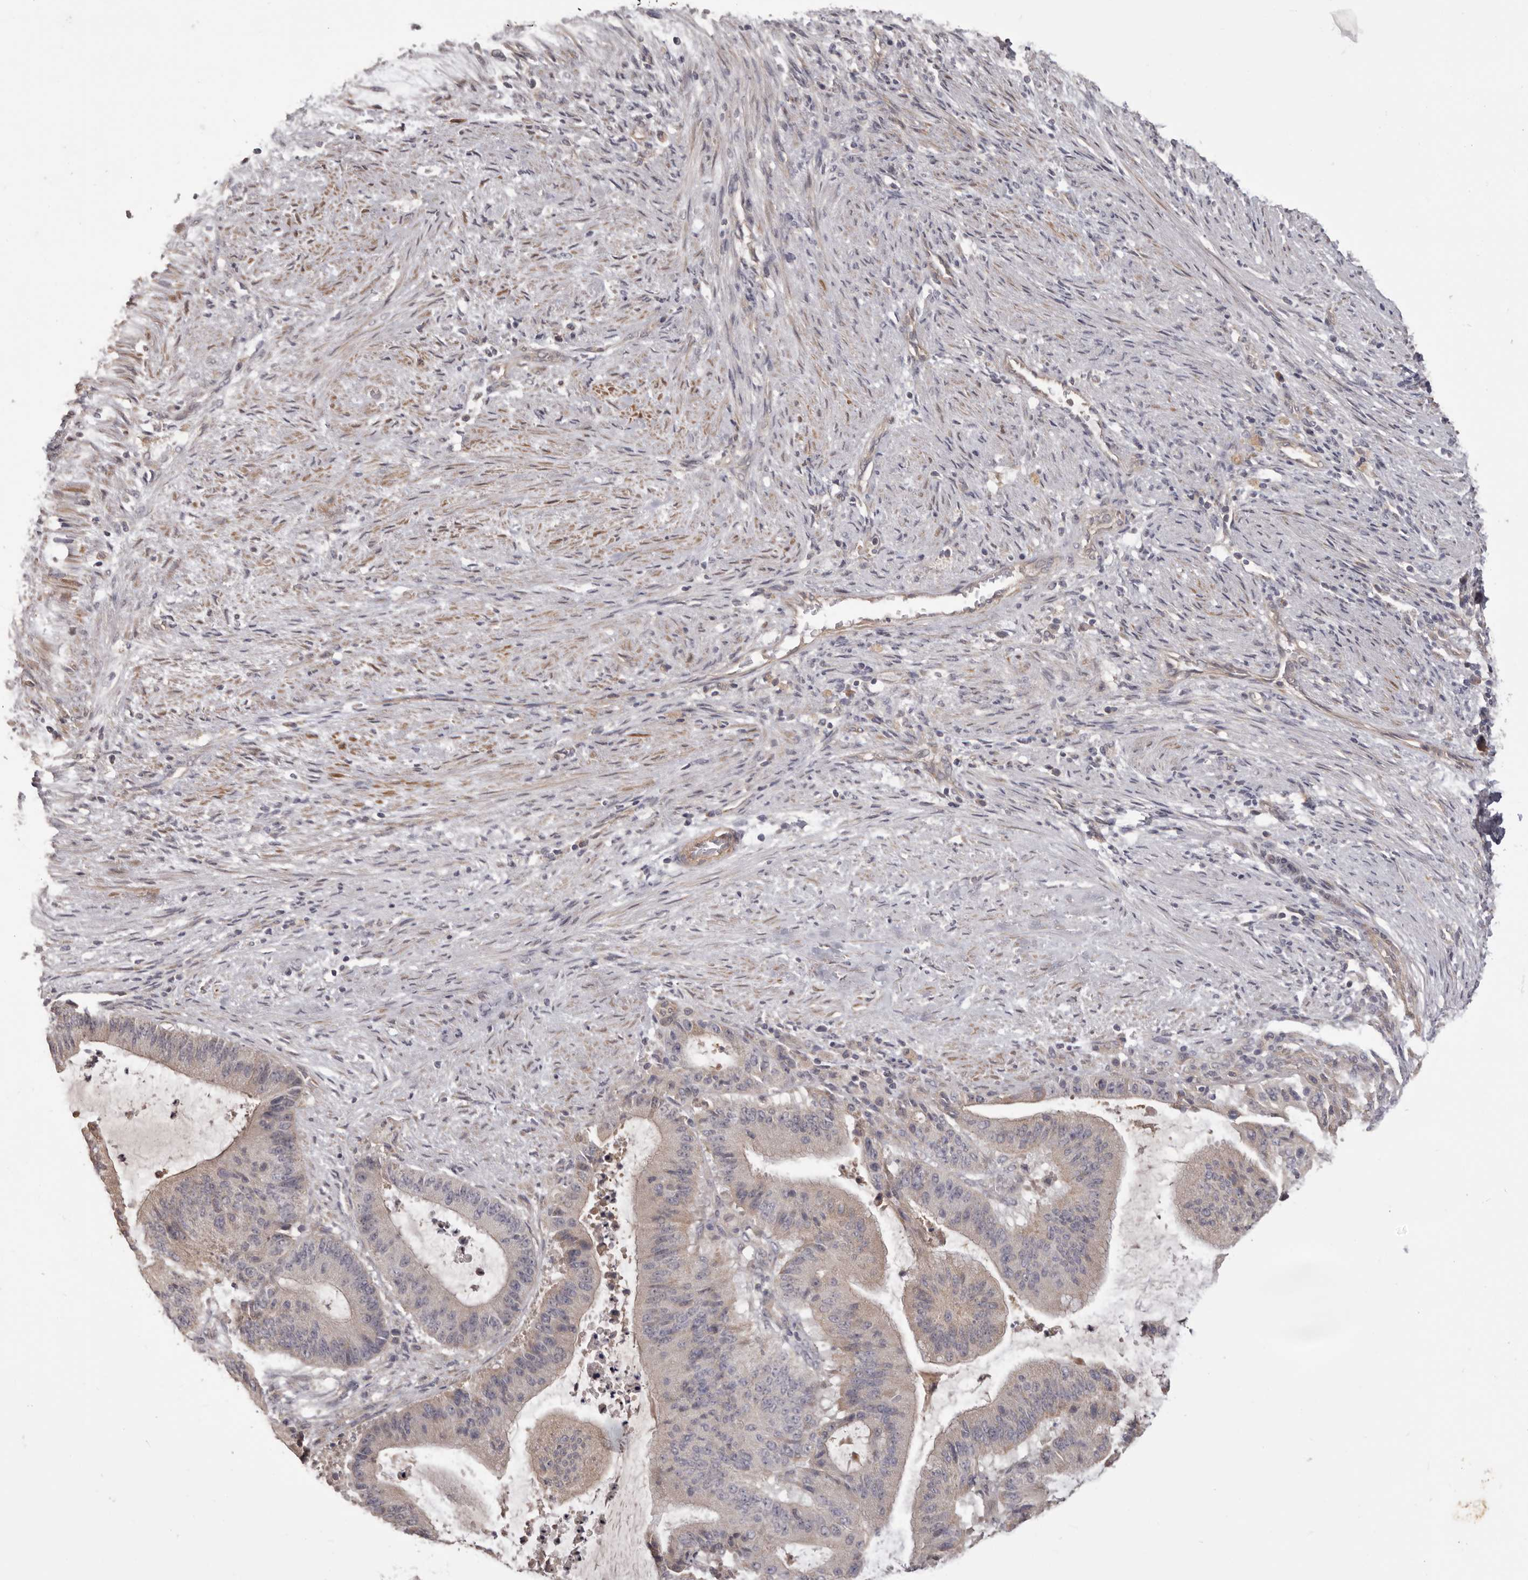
{"staining": {"intensity": "weak", "quantity": "<25%", "location": "cytoplasmic/membranous"}, "tissue": "liver cancer", "cell_type": "Tumor cells", "image_type": "cancer", "snomed": [{"axis": "morphology", "description": "Normal tissue, NOS"}, {"axis": "morphology", "description": "Cholangiocarcinoma"}, {"axis": "topography", "description": "Liver"}, {"axis": "topography", "description": "Peripheral nerve tissue"}], "caption": "An immunohistochemistry (IHC) image of liver cholangiocarcinoma is shown. There is no staining in tumor cells of liver cholangiocarcinoma. (DAB (3,3'-diaminobenzidine) IHC visualized using brightfield microscopy, high magnification).", "gene": "HRH1", "patient": {"sex": "female", "age": 73}}